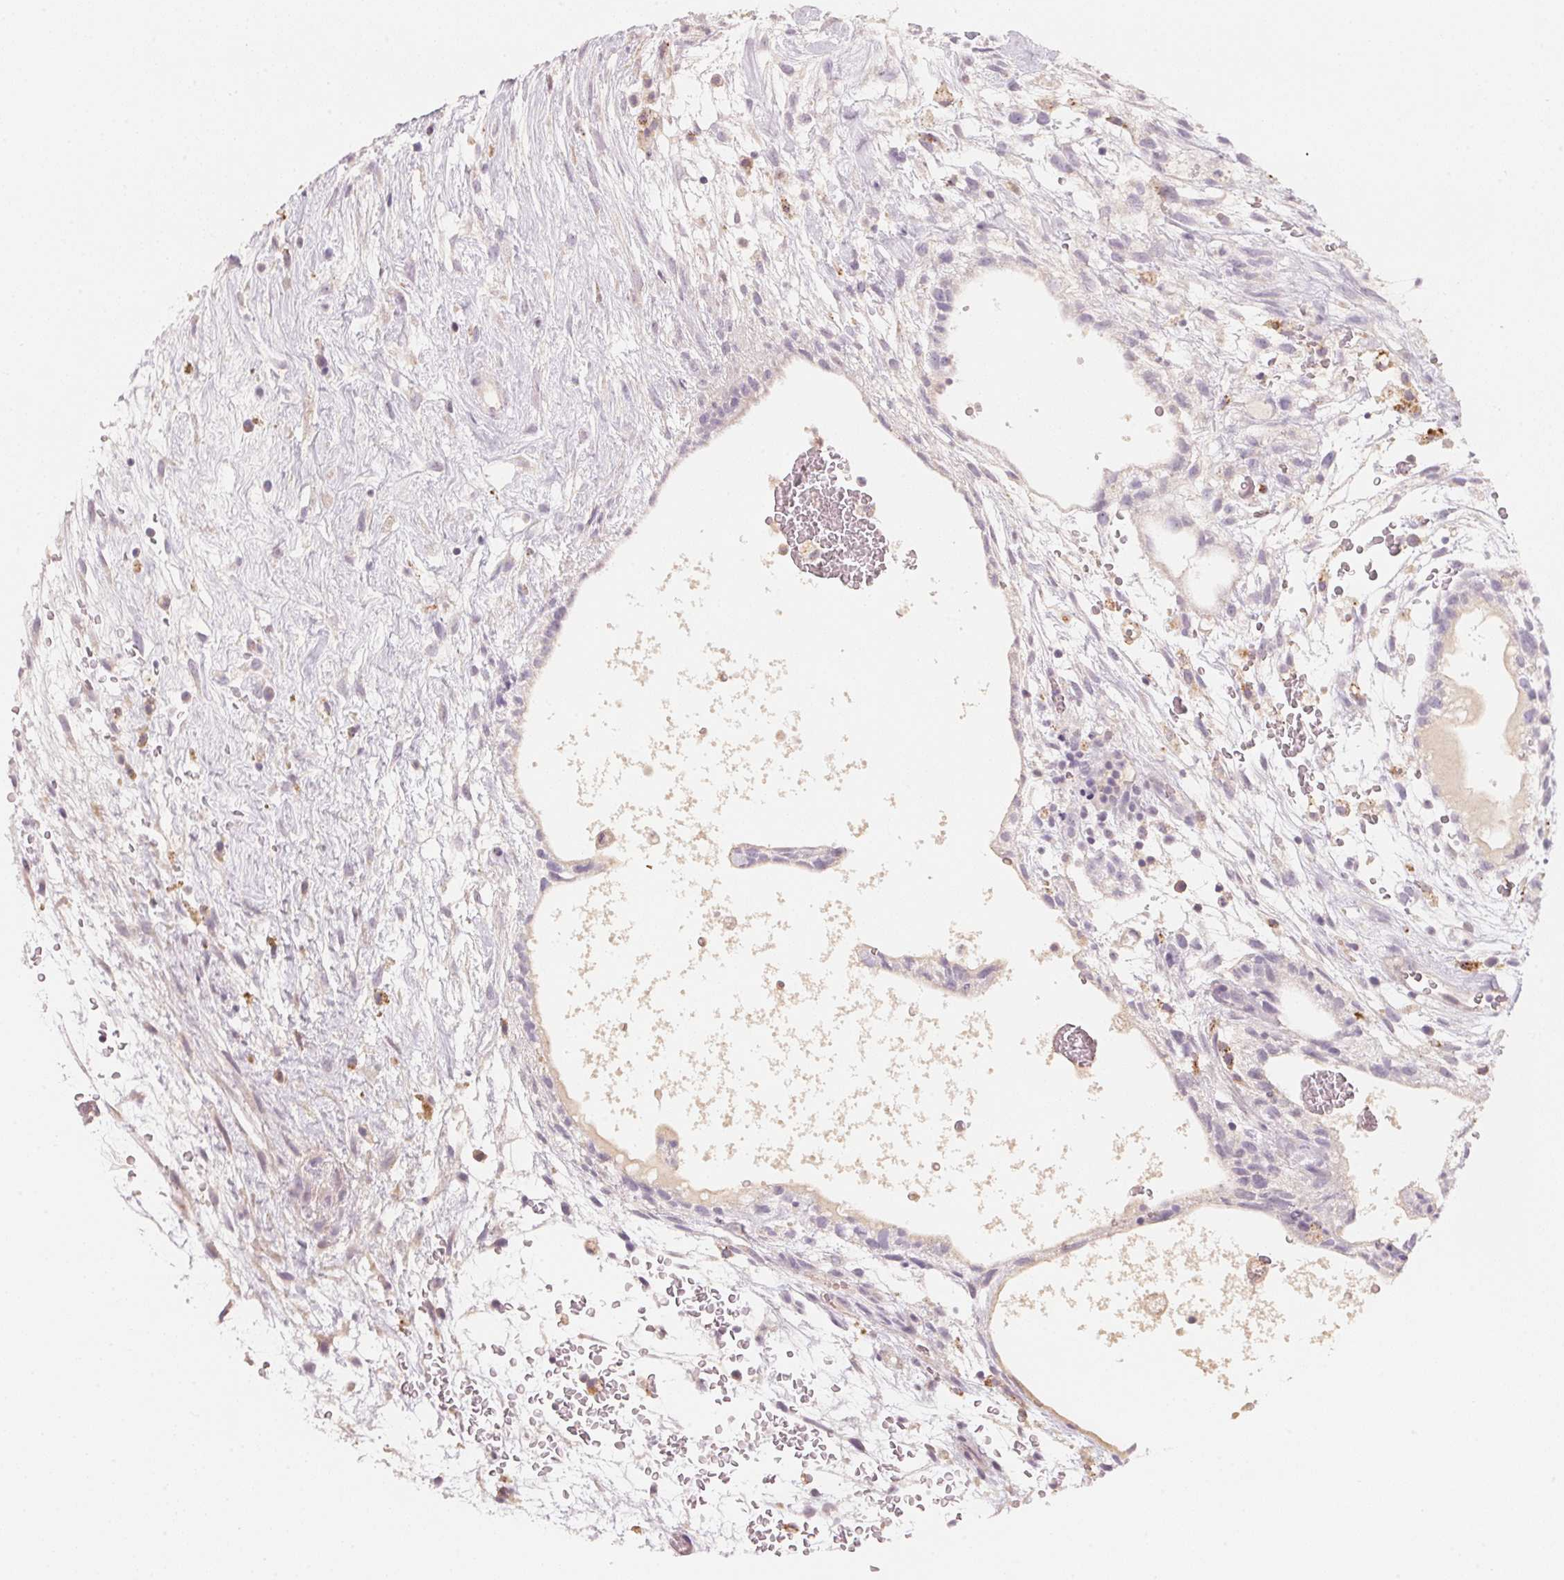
{"staining": {"intensity": "negative", "quantity": "none", "location": "none"}, "tissue": "testis cancer", "cell_type": "Tumor cells", "image_type": "cancer", "snomed": [{"axis": "morphology", "description": "Normal tissue, NOS"}, {"axis": "morphology", "description": "Carcinoma, Embryonal, NOS"}, {"axis": "topography", "description": "Testis"}], "caption": "Human testis cancer stained for a protein using IHC exhibits no positivity in tumor cells.", "gene": "TREH", "patient": {"sex": "male", "age": 32}}